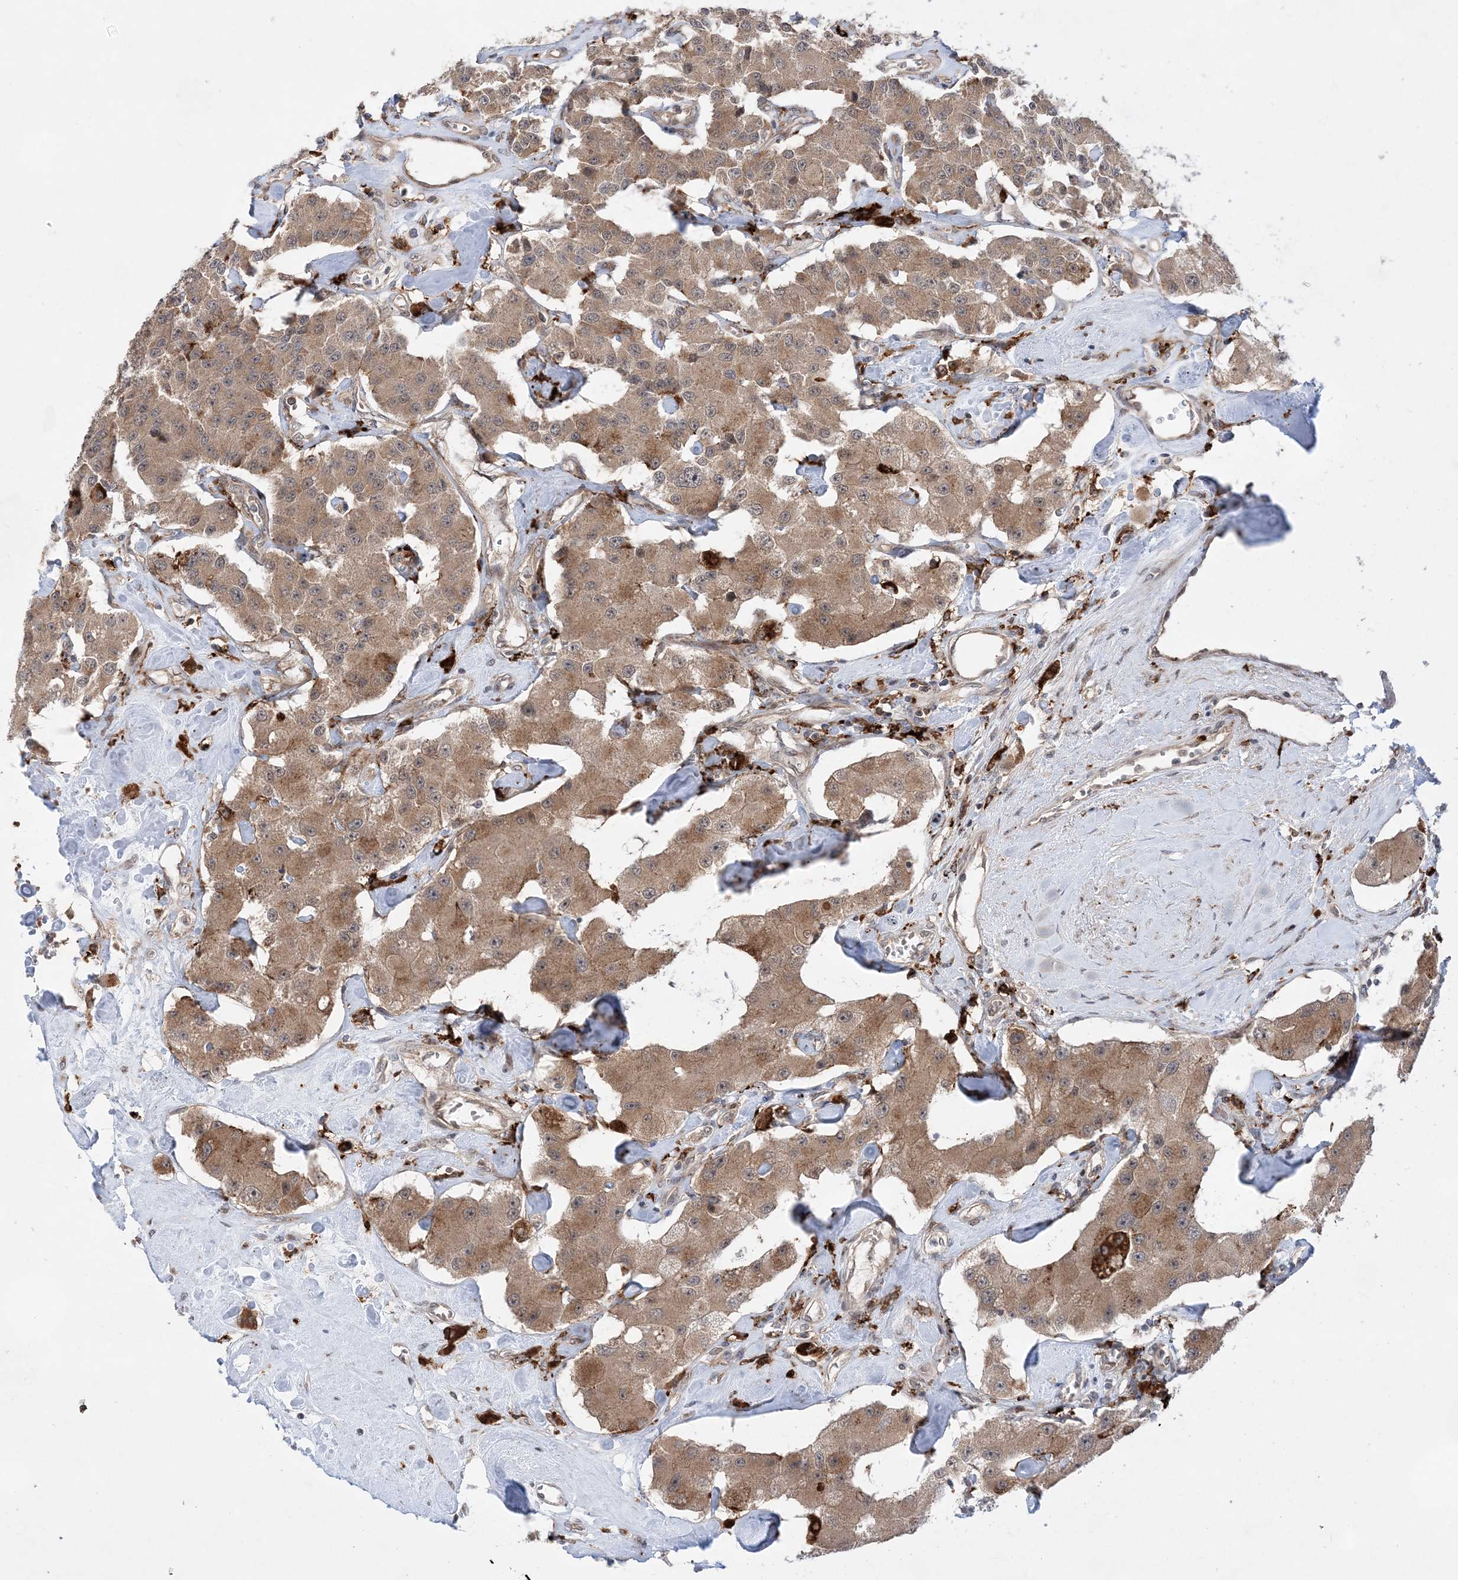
{"staining": {"intensity": "moderate", "quantity": ">75%", "location": "cytoplasmic/membranous"}, "tissue": "carcinoid", "cell_type": "Tumor cells", "image_type": "cancer", "snomed": [{"axis": "morphology", "description": "Carcinoid, malignant, NOS"}, {"axis": "topography", "description": "Pancreas"}], "caption": "A micrograph showing moderate cytoplasmic/membranous staining in approximately >75% of tumor cells in carcinoid, as visualized by brown immunohistochemical staining.", "gene": "ANAPC15", "patient": {"sex": "male", "age": 41}}